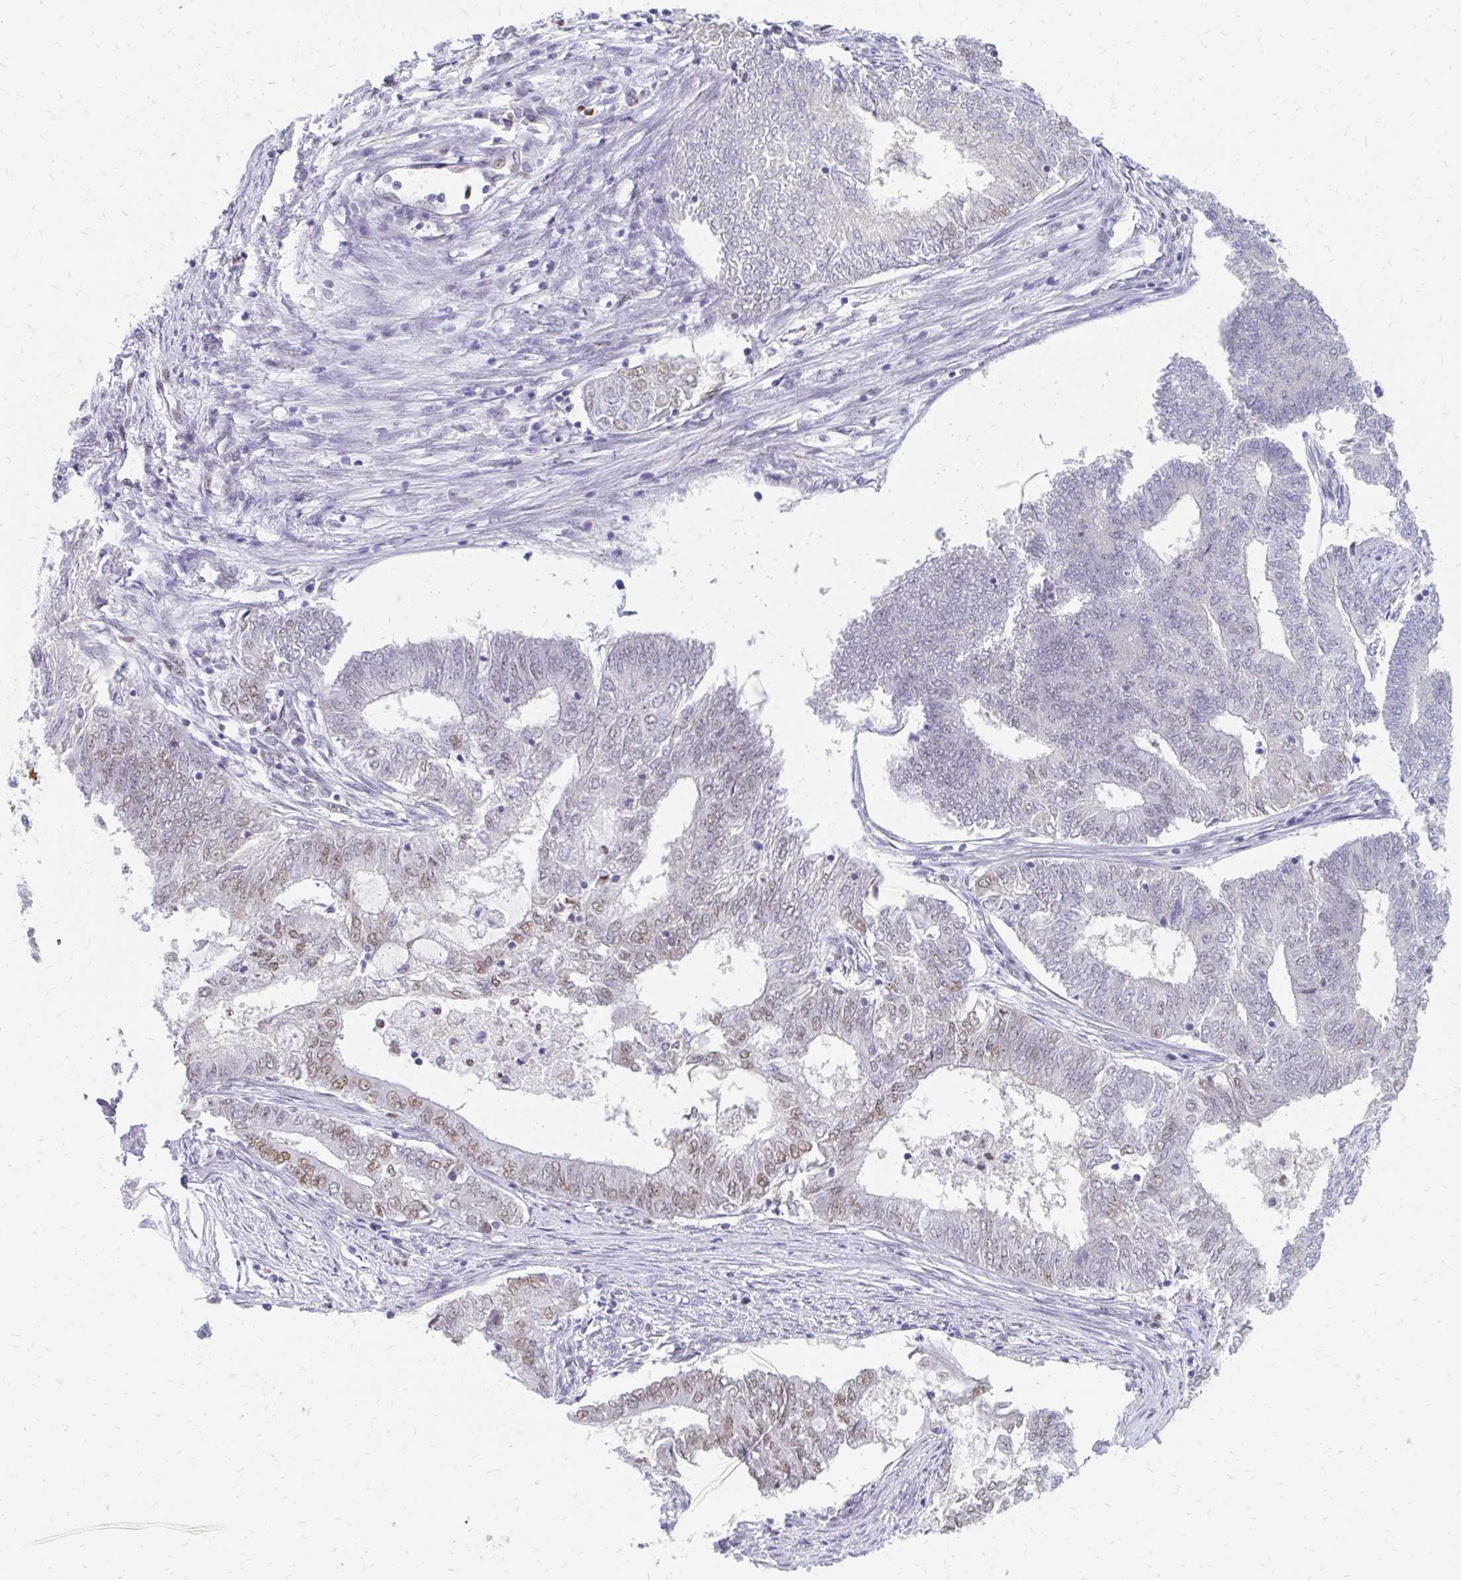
{"staining": {"intensity": "moderate", "quantity": "25%-75%", "location": "nuclear"}, "tissue": "endometrial cancer", "cell_type": "Tumor cells", "image_type": "cancer", "snomed": [{"axis": "morphology", "description": "Adenocarcinoma, NOS"}, {"axis": "topography", "description": "Endometrium"}], "caption": "Protein expression analysis of human adenocarcinoma (endometrial) reveals moderate nuclear positivity in about 25%-75% of tumor cells.", "gene": "PLK3", "patient": {"sex": "female", "age": 62}}